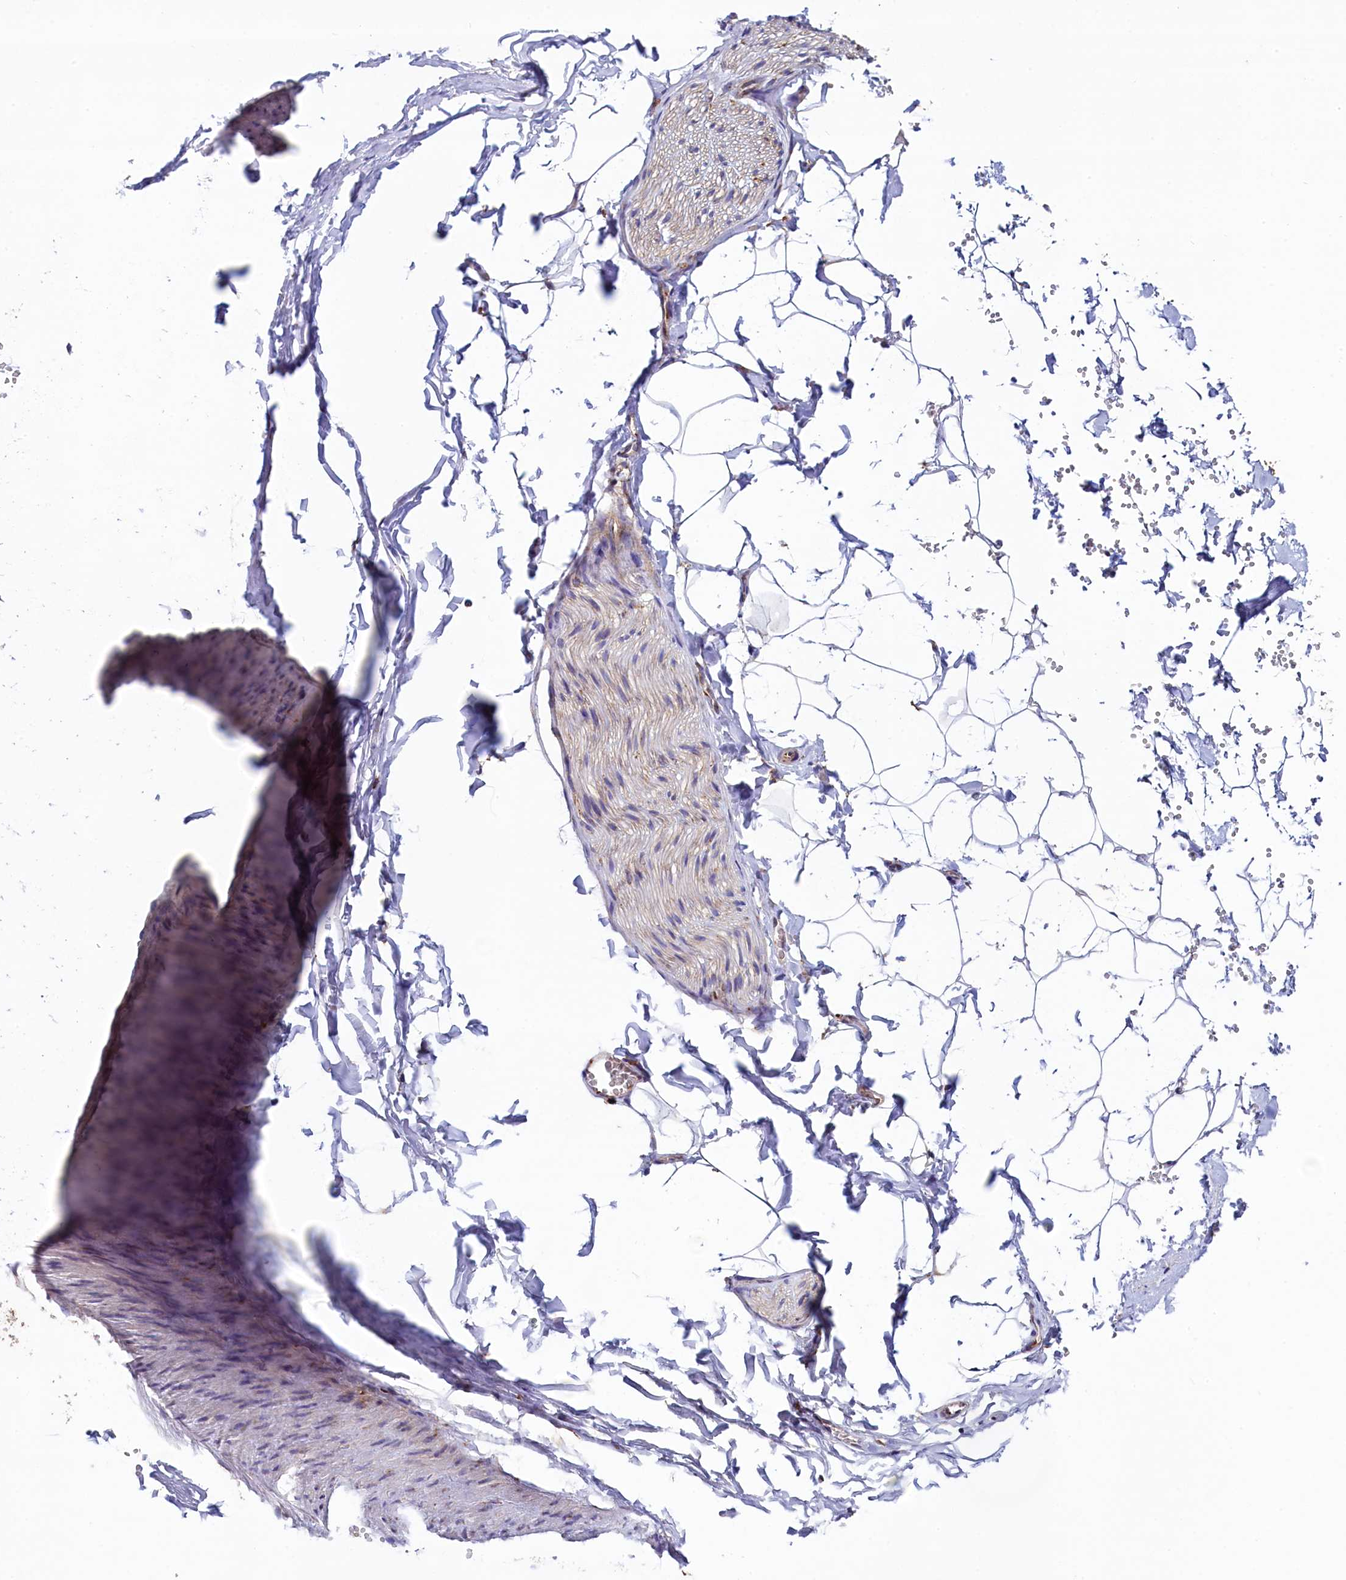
{"staining": {"intensity": "negative", "quantity": "none", "location": "none"}, "tissue": "adipose tissue", "cell_type": "Adipocytes", "image_type": "normal", "snomed": [{"axis": "morphology", "description": "Normal tissue, NOS"}, {"axis": "topography", "description": "Gallbladder"}, {"axis": "topography", "description": "Peripheral nerve tissue"}], "caption": "DAB (3,3'-diaminobenzidine) immunohistochemical staining of benign human adipose tissue displays no significant staining in adipocytes. (DAB IHC with hematoxylin counter stain).", "gene": "GPR21", "patient": {"sex": "male", "age": 38}}